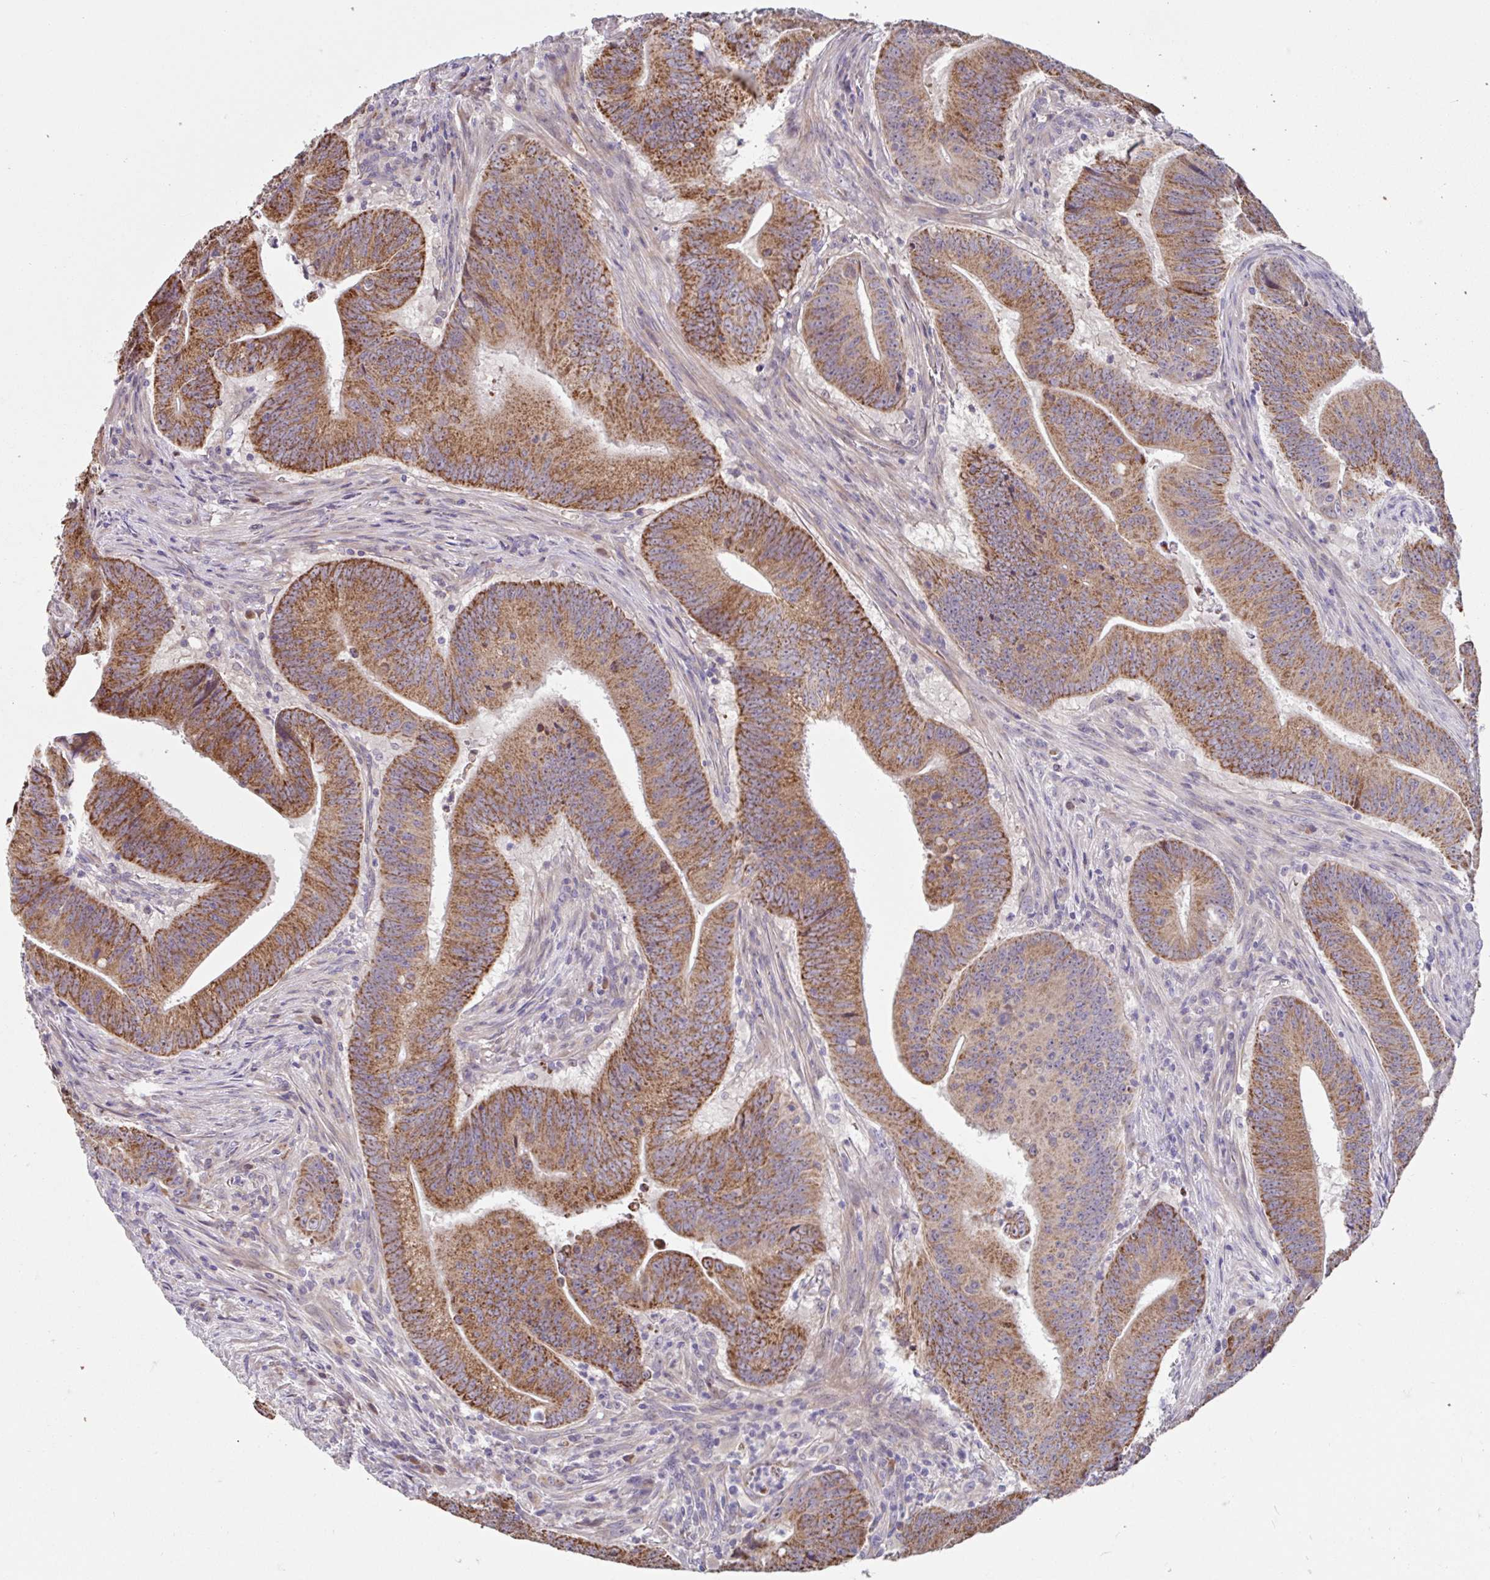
{"staining": {"intensity": "moderate", "quantity": ">75%", "location": "cytoplasmic/membranous"}, "tissue": "colorectal cancer", "cell_type": "Tumor cells", "image_type": "cancer", "snomed": [{"axis": "morphology", "description": "Adenocarcinoma, NOS"}, {"axis": "topography", "description": "Colon"}], "caption": "Colorectal adenocarcinoma stained with DAB immunohistochemistry shows medium levels of moderate cytoplasmic/membranous staining in approximately >75% of tumor cells.", "gene": "NT5C1B", "patient": {"sex": "female", "age": 87}}